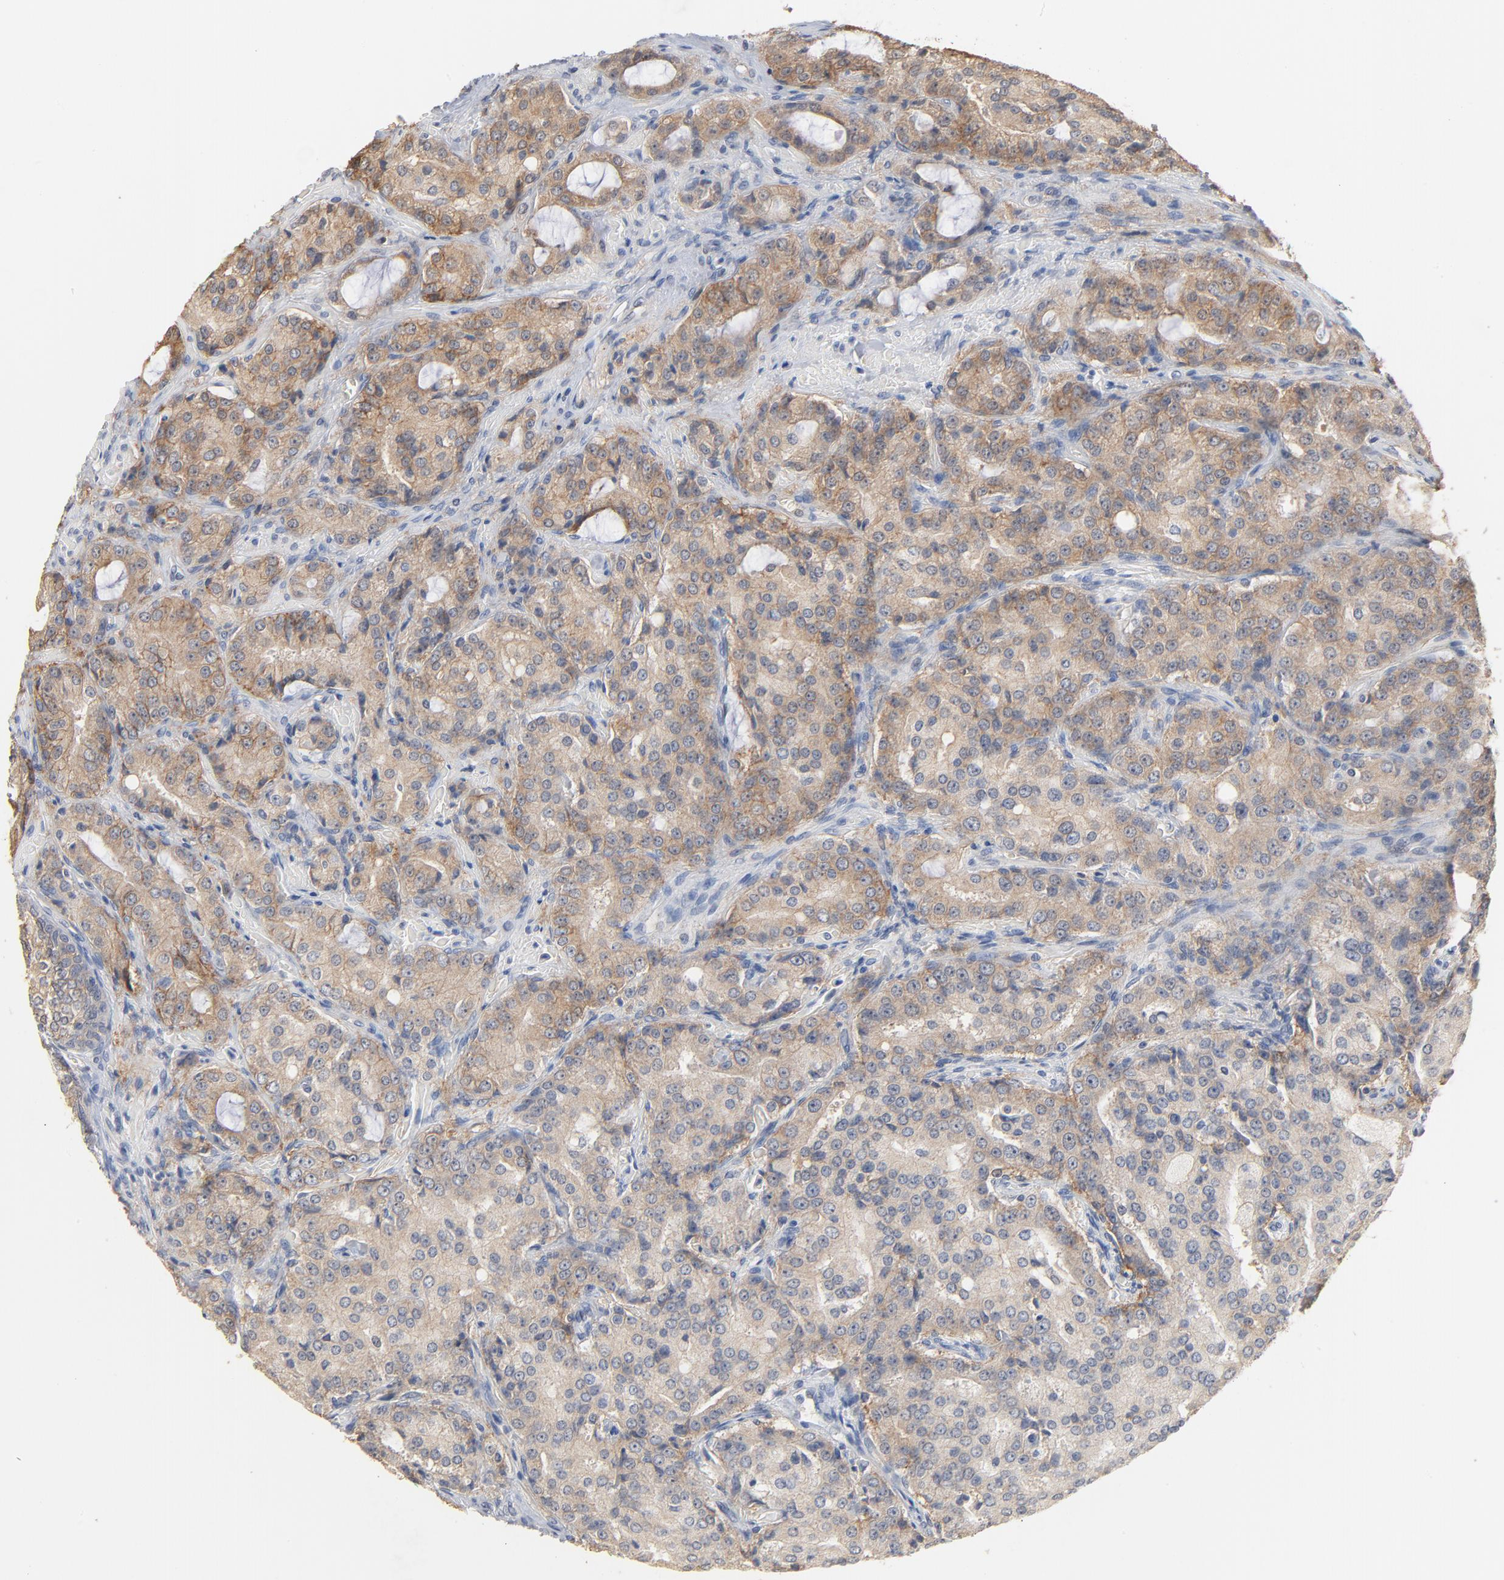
{"staining": {"intensity": "weak", "quantity": ">75%", "location": "cytoplasmic/membranous"}, "tissue": "prostate cancer", "cell_type": "Tumor cells", "image_type": "cancer", "snomed": [{"axis": "morphology", "description": "Adenocarcinoma, High grade"}, {"axis": "topography", "description": "Prostate"}], "caption": "The image displays immunohistochemical staining of prostate adenocarcinoma (high-grade). There is weak cytoplasmic/membranous positivity is present in about >75% of tumor cells.", "gene": "EPCAM", "patient": {"sex": "male", "age": 72}}